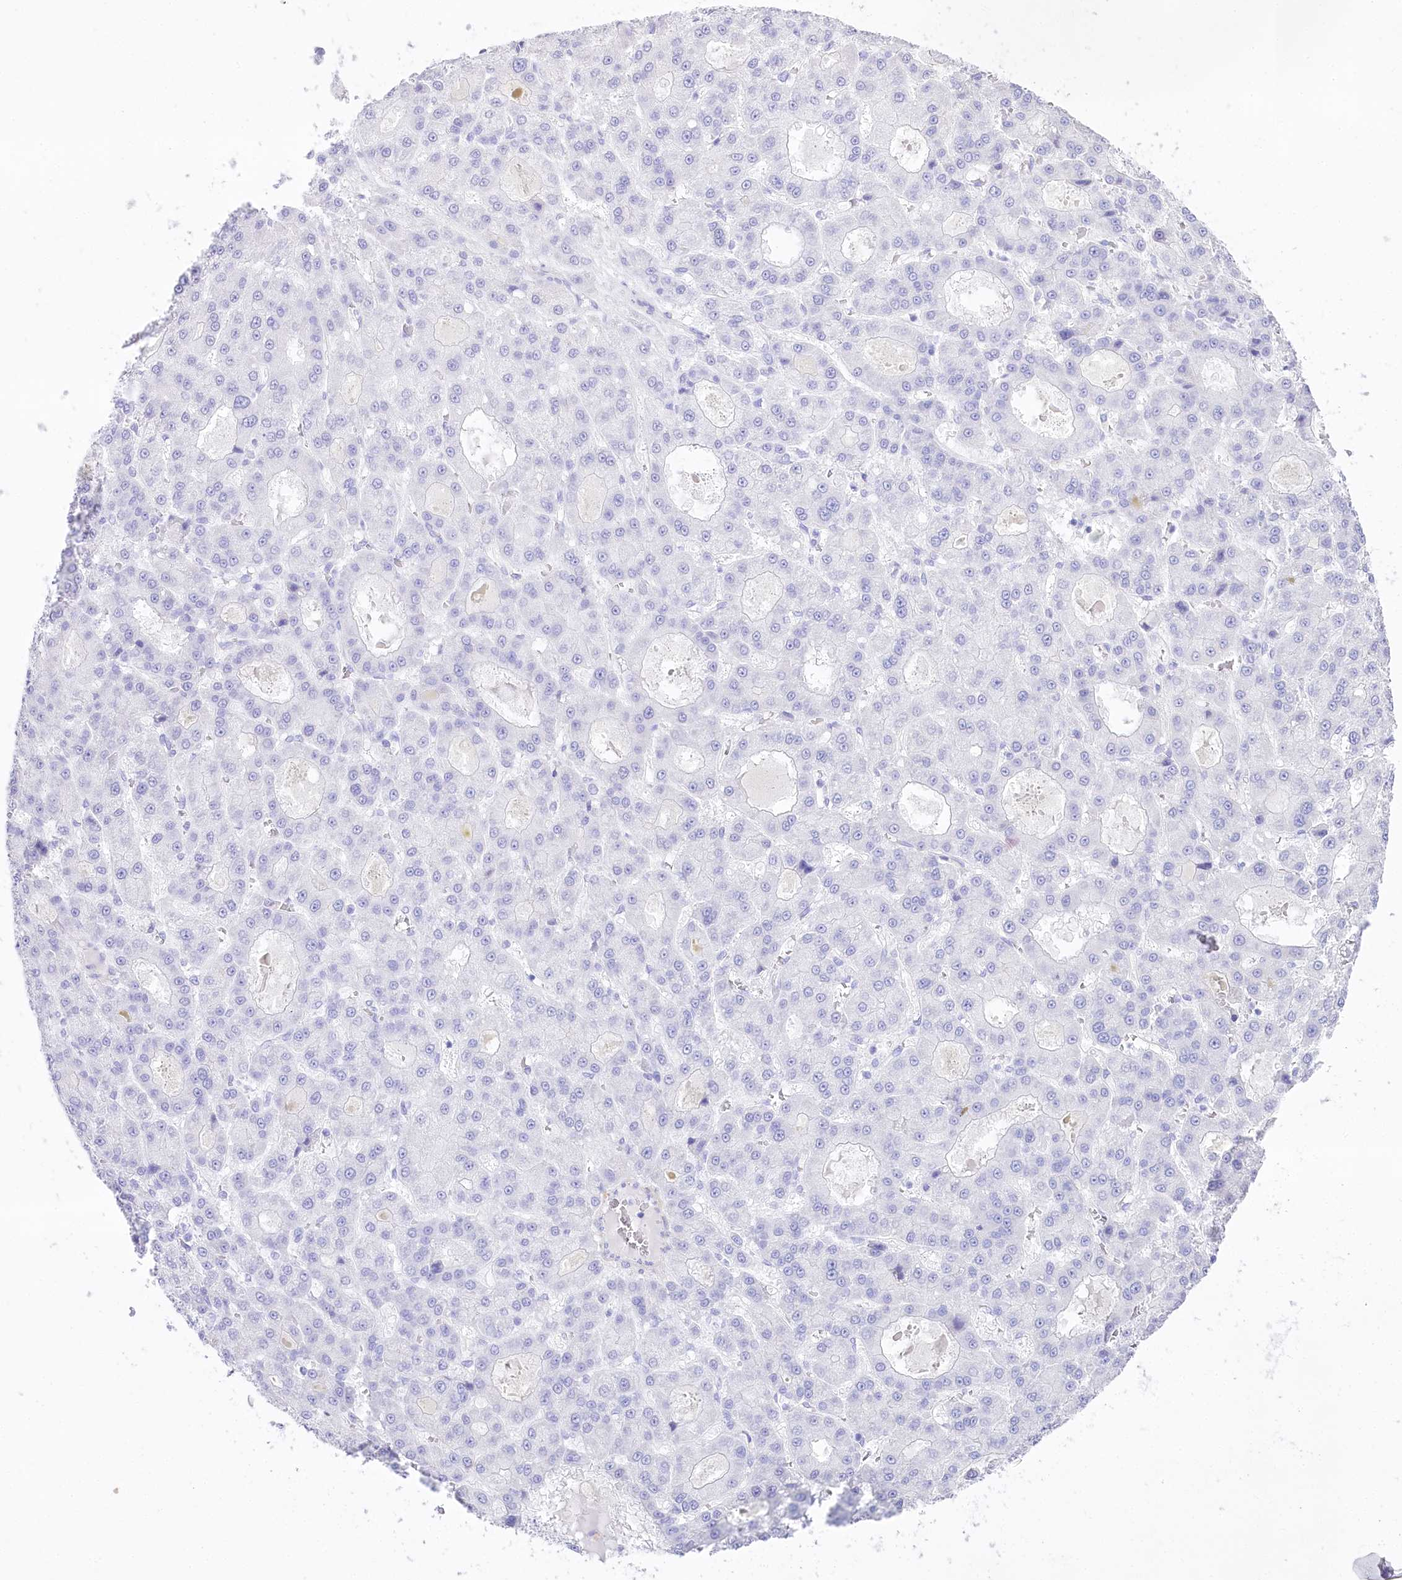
{"staining": {"intensity": "negative", "quantity": "none", "location": "none"}, "tissue": "liver cancer", "cell_type": "Tumor cells", "image_type": "cancer", "snomed": [{"axis": "morphology", "description": "Carcinoma, Hepatocellular, NOS"}, {"axis": "topography", "description": "Liver"}], "caption": "This histopathology image is of liver cancer stained with IHC to label a protein in brown with the nuclei are counter-stained blue. There is no staining in tumor cells. (DAB immunohistochemistry (IHC), high magnification).", "gene": "CSN3", "patient": {"sex": "male", "age": 70}}